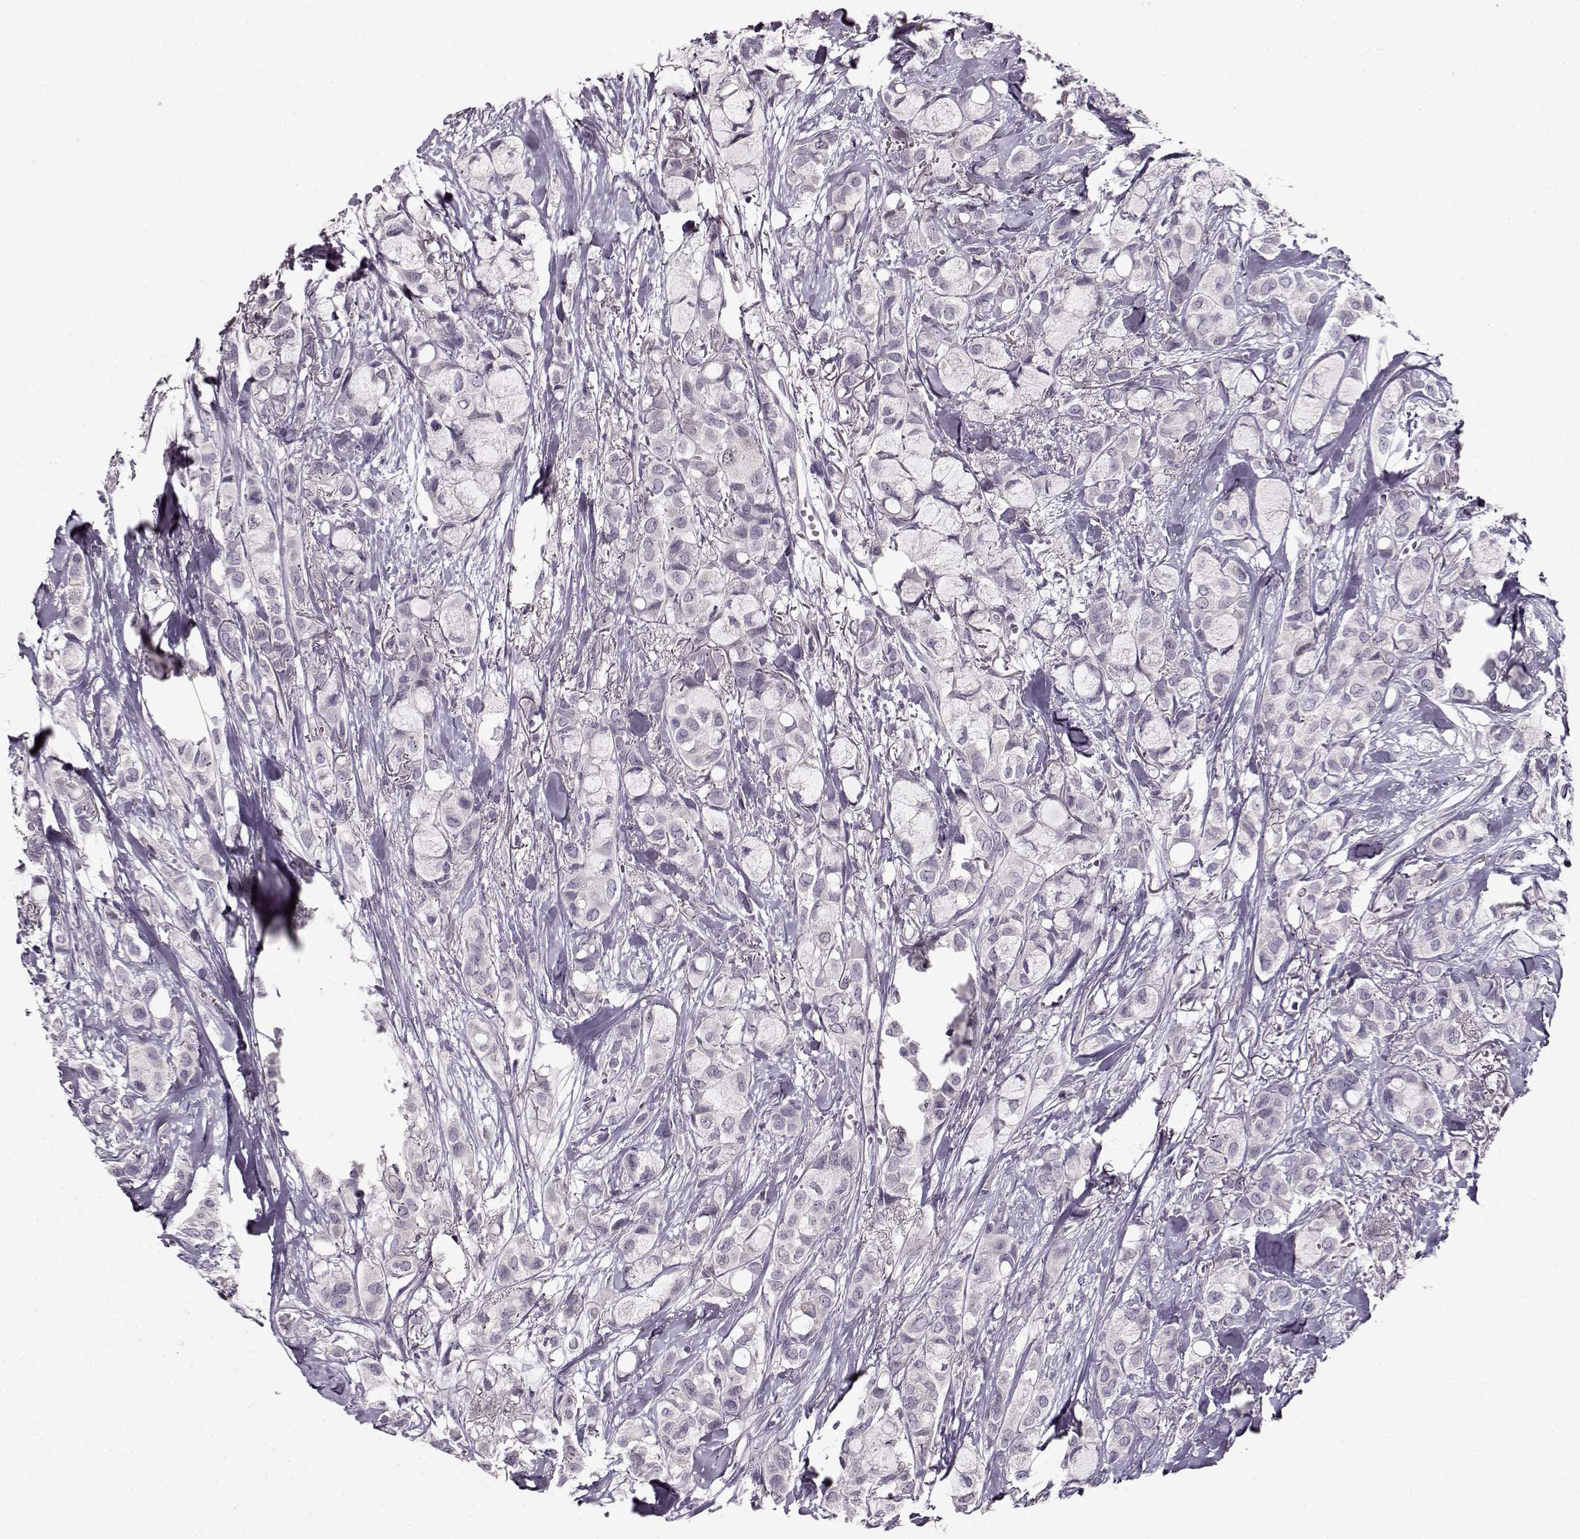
{"staining": {"intensity": "negative", "quantity": "none", "location": "none"}, "tissue": "breast cancer", "cell_type": "Tumor cells", "image_type": "cancer", "snomed": [{"axis": "morphology", "description": "Duct carcinoma"}, {"axis": "topography", "description": "Breast"}], "caption": "A high-resolution histopathology image shows immunohistochemistry (IHC) staining of breast cancer (infiltrating ductal carcinoma), which exhibits no significant expression in tumor cells.", "gene": "RP1L1", "patient": {"sex": "female", "age": 85}}